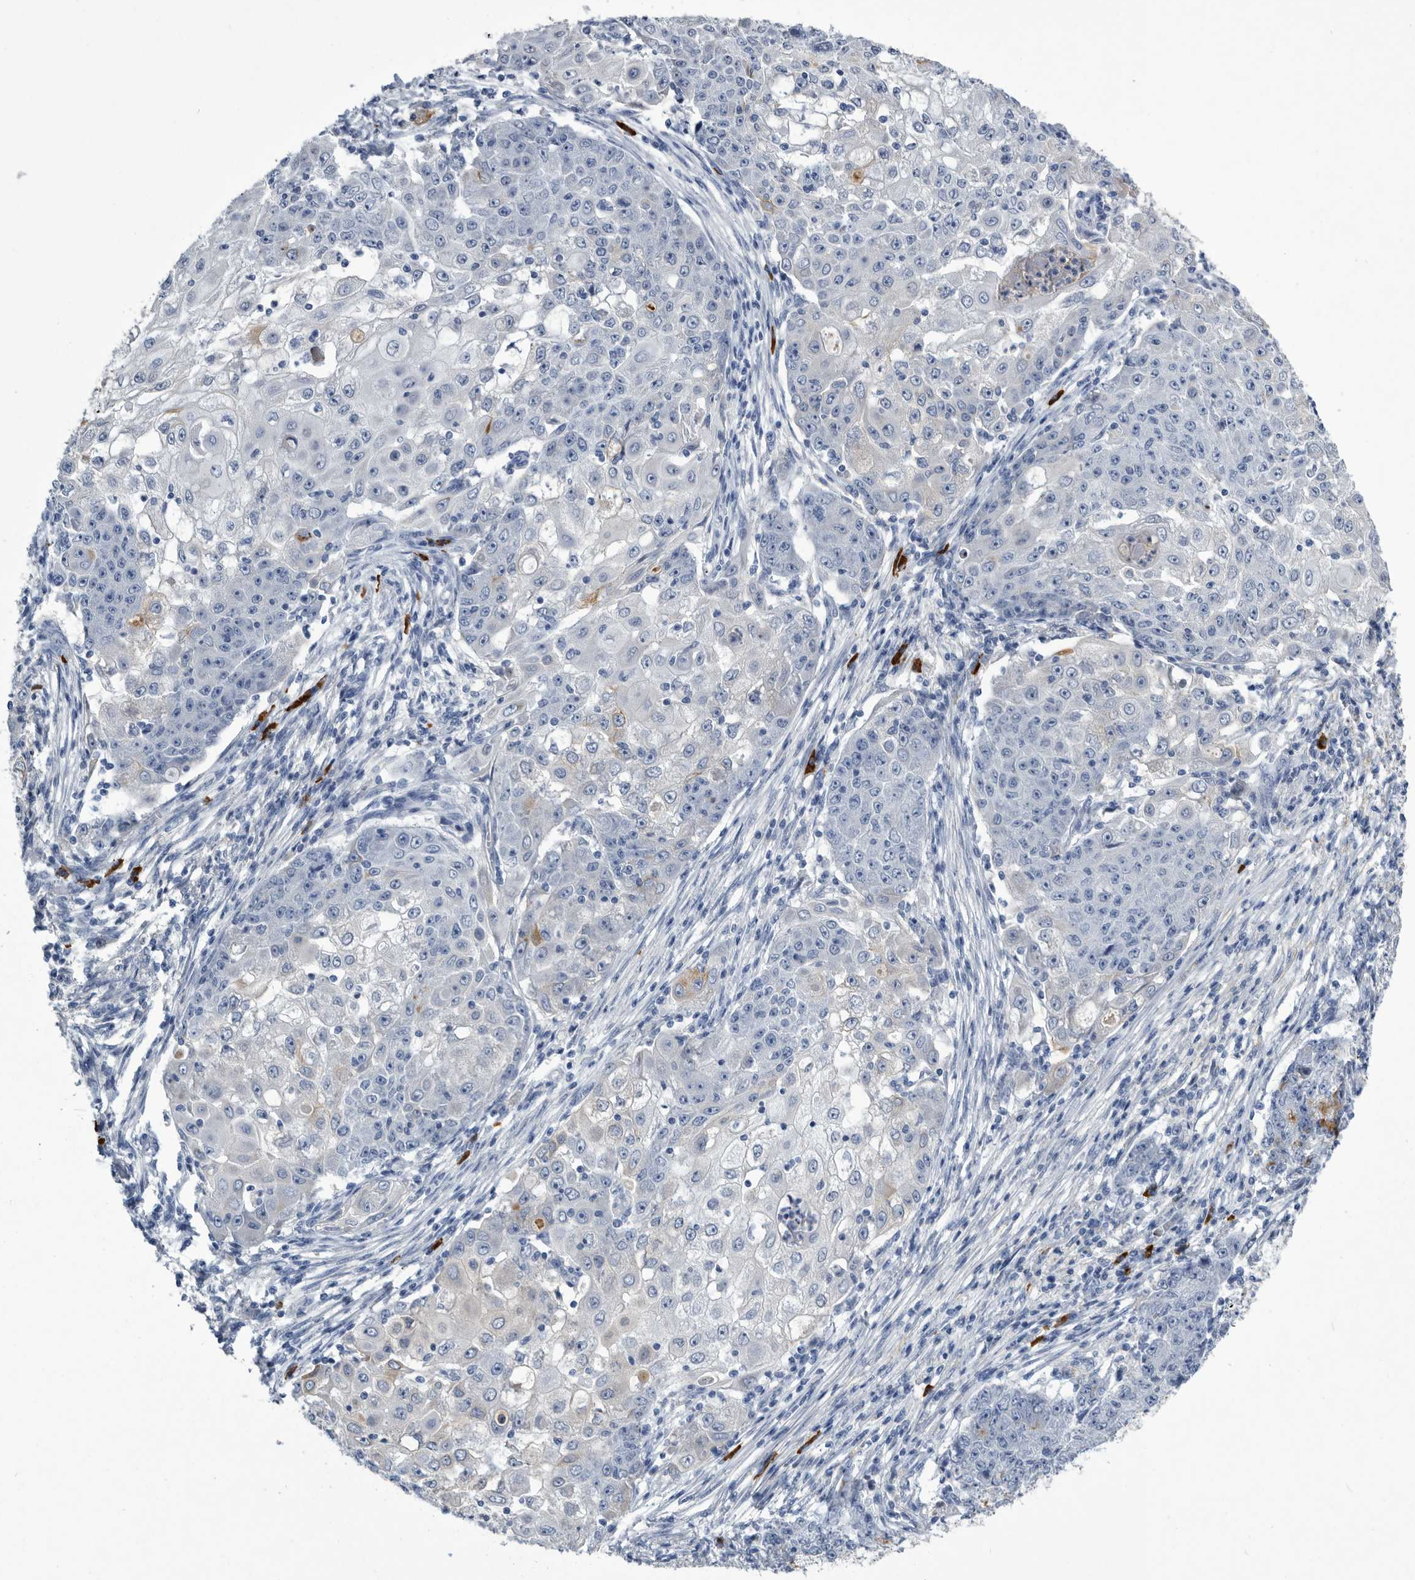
{"staining": {"intensity": "negative", "quantity": "none", "location": "none"}, "tissue": "ovarian cancer", "cell_type": "Tumor cells", "image_type": "cancer", "snomed": [{"axis": "morphology", "description": "Carcinoma, endometroid"}, {"axis": "topography", "description": "Ovary"}], "caption": "The immunohistochemistry photomicrograph has no significant positivity in tumor cells of ovarian cancer tissue. (DAB IHC, high magnification).", "gene": "BTBD6", "patient": {"sex": "female", "age": 42}}